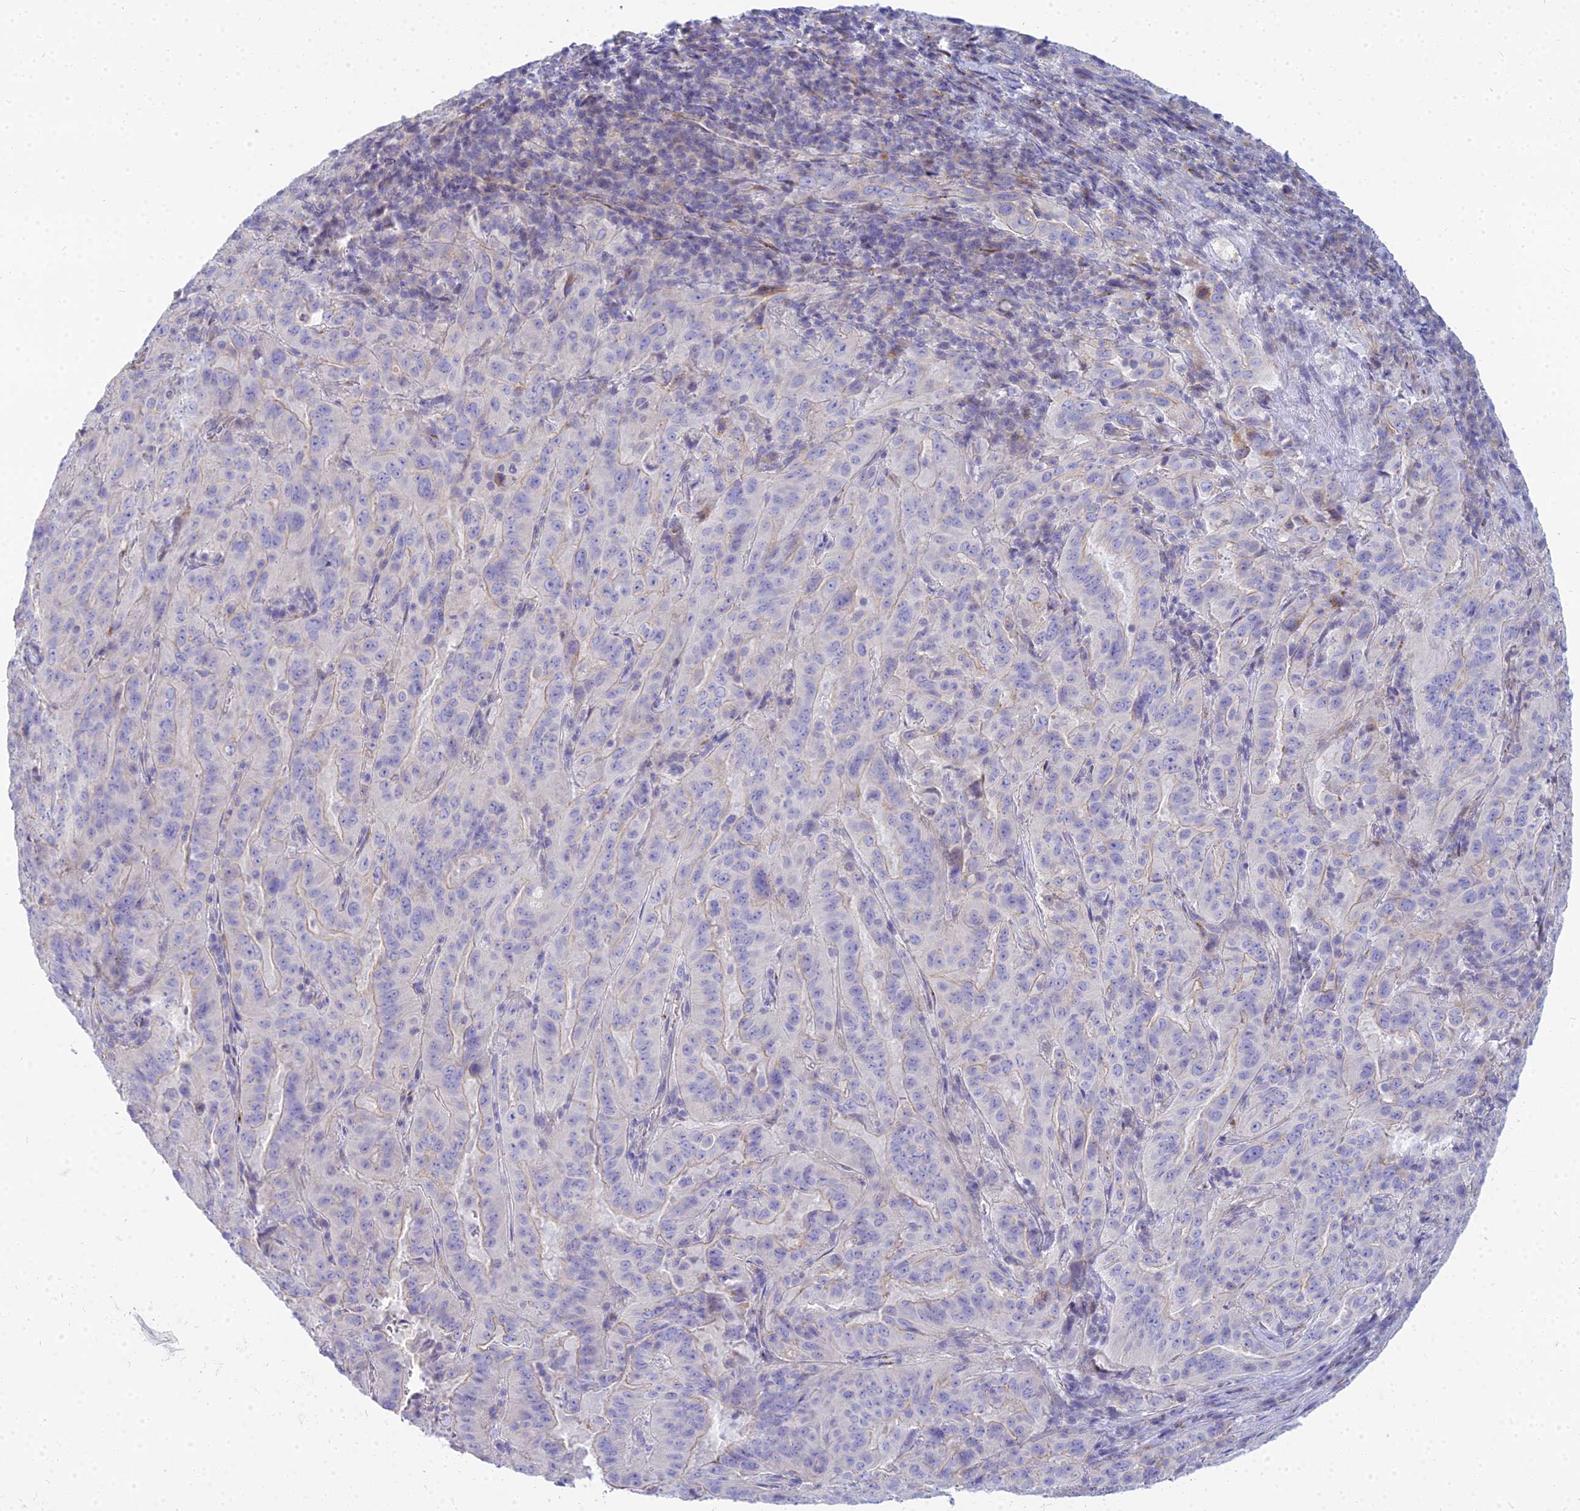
{"staining": {"intensity": "negative", "quantity": "none", "location": "none"}, "tissue": "pancreatic cancer", "cell_type": "Tumor cells", "image_type": "cancer", "snomed": [{"axis": "morphology", "description": "Adenocarcinoma, NOS"}, {"axis": "topography", "description": "Pancreas"}], "caption": "This is an immunohistochemistry micrograph of human pancreatic adenocarcinoma. There is no staining in tumor cells.", "gene": "SMIM24", "patient": {"sex": "male", "age": 63}}